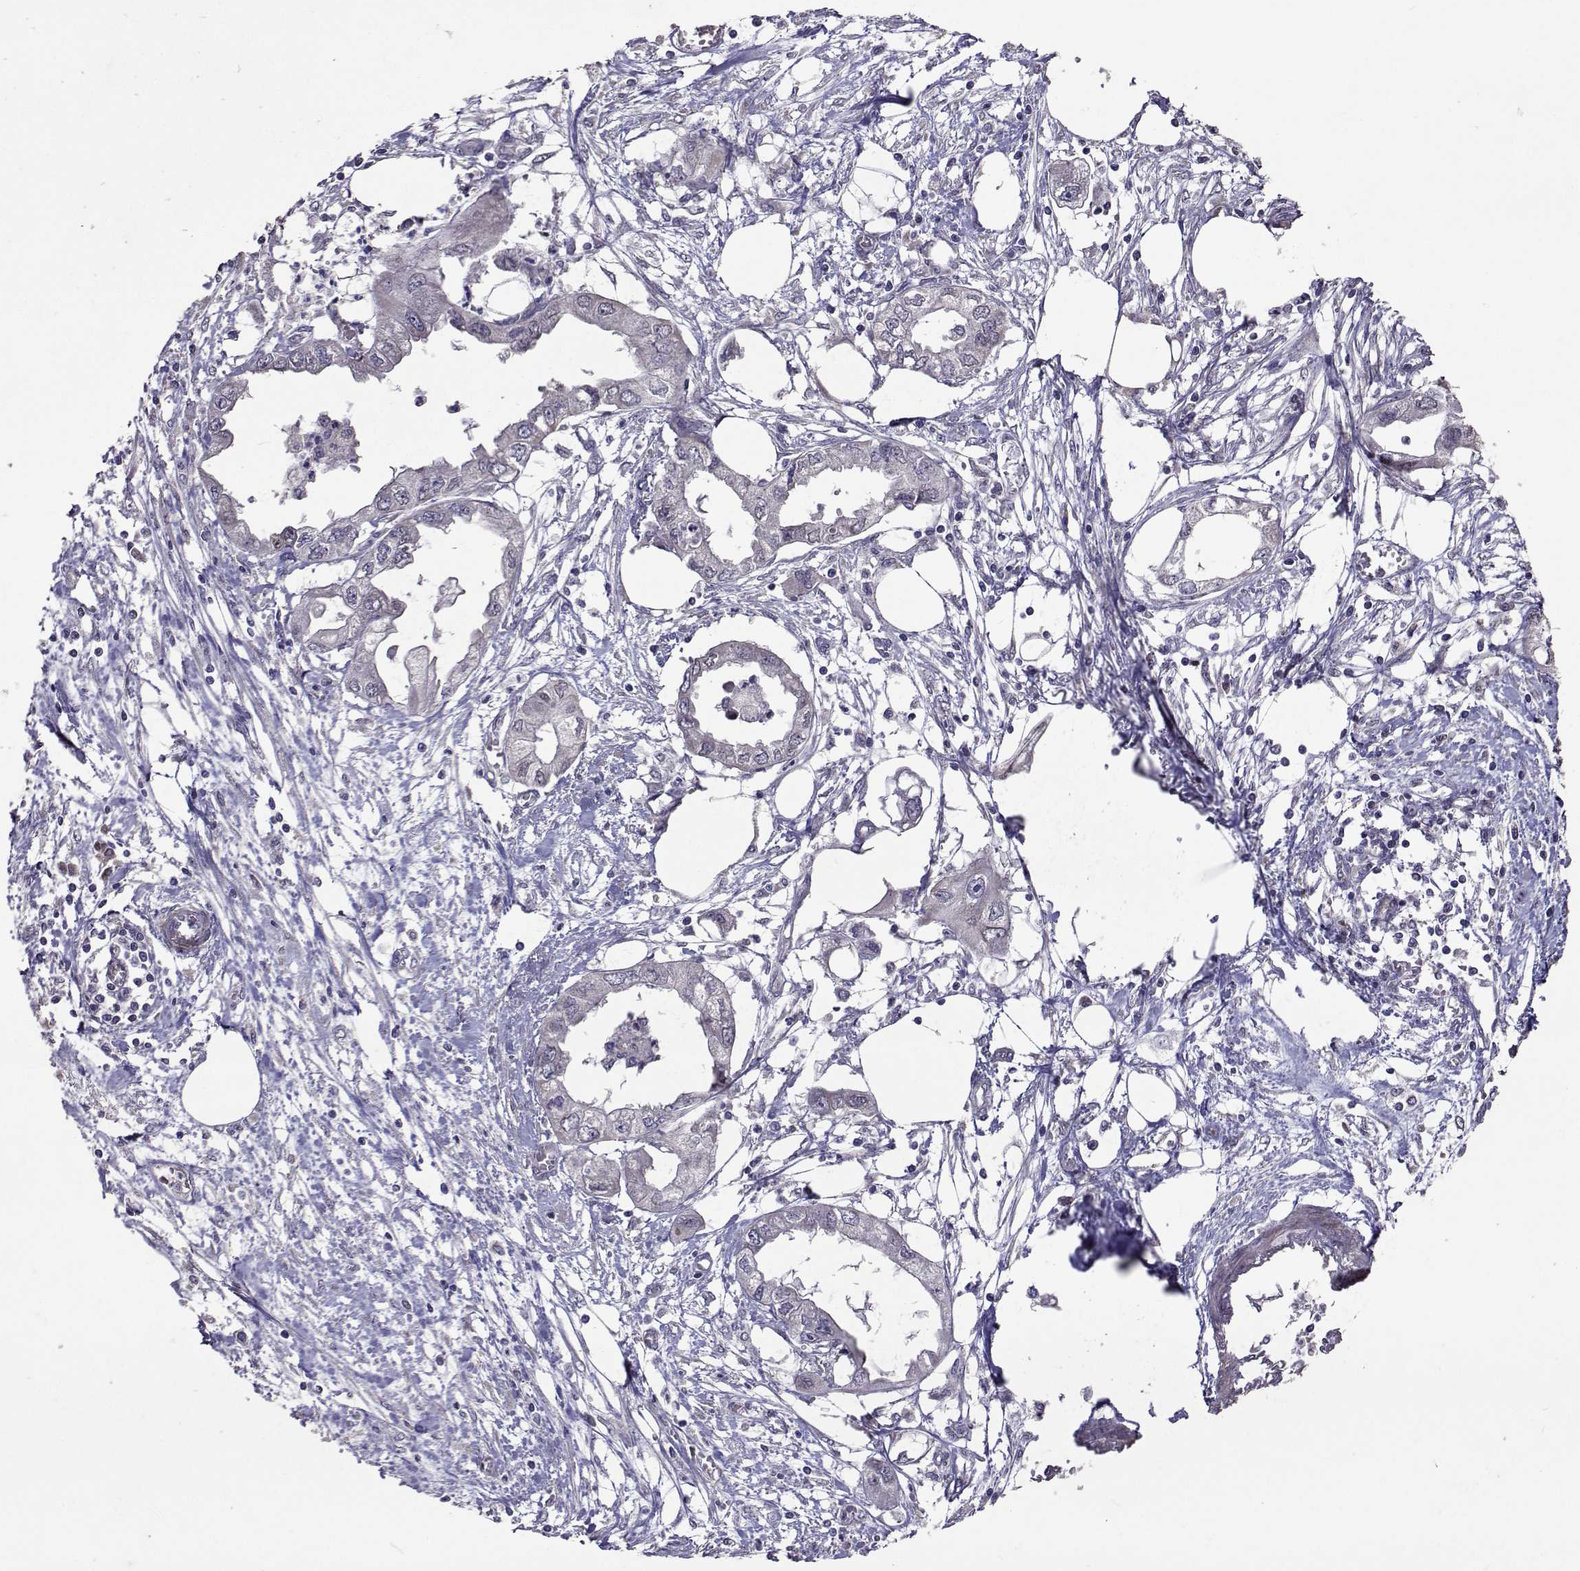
{"staining": {"intensity": "negative", "quantity": "none", "location": "none"}, "tissue": "endometrial cancer", "cell_type": "Tumor cells", "image_type": "cancer", "snomed": [{"axis": "morphology", "description": "Adenocarcinoma, NOS"}, {"axis": "morphology", "description": "Adenocarcinoma, metastatic, NOS"}, {"axis": "topography", "description": "Adipose tissue"}, {"axis": "topography", "description": "Endometrium"}], "caption": "Protein analysis of endometrial cancer (metastatic adenocarcinoma) shows no significant positivity in tumor cells.", "gene": "TARBP2", "patient": {"sex": "female", "age": 67}}